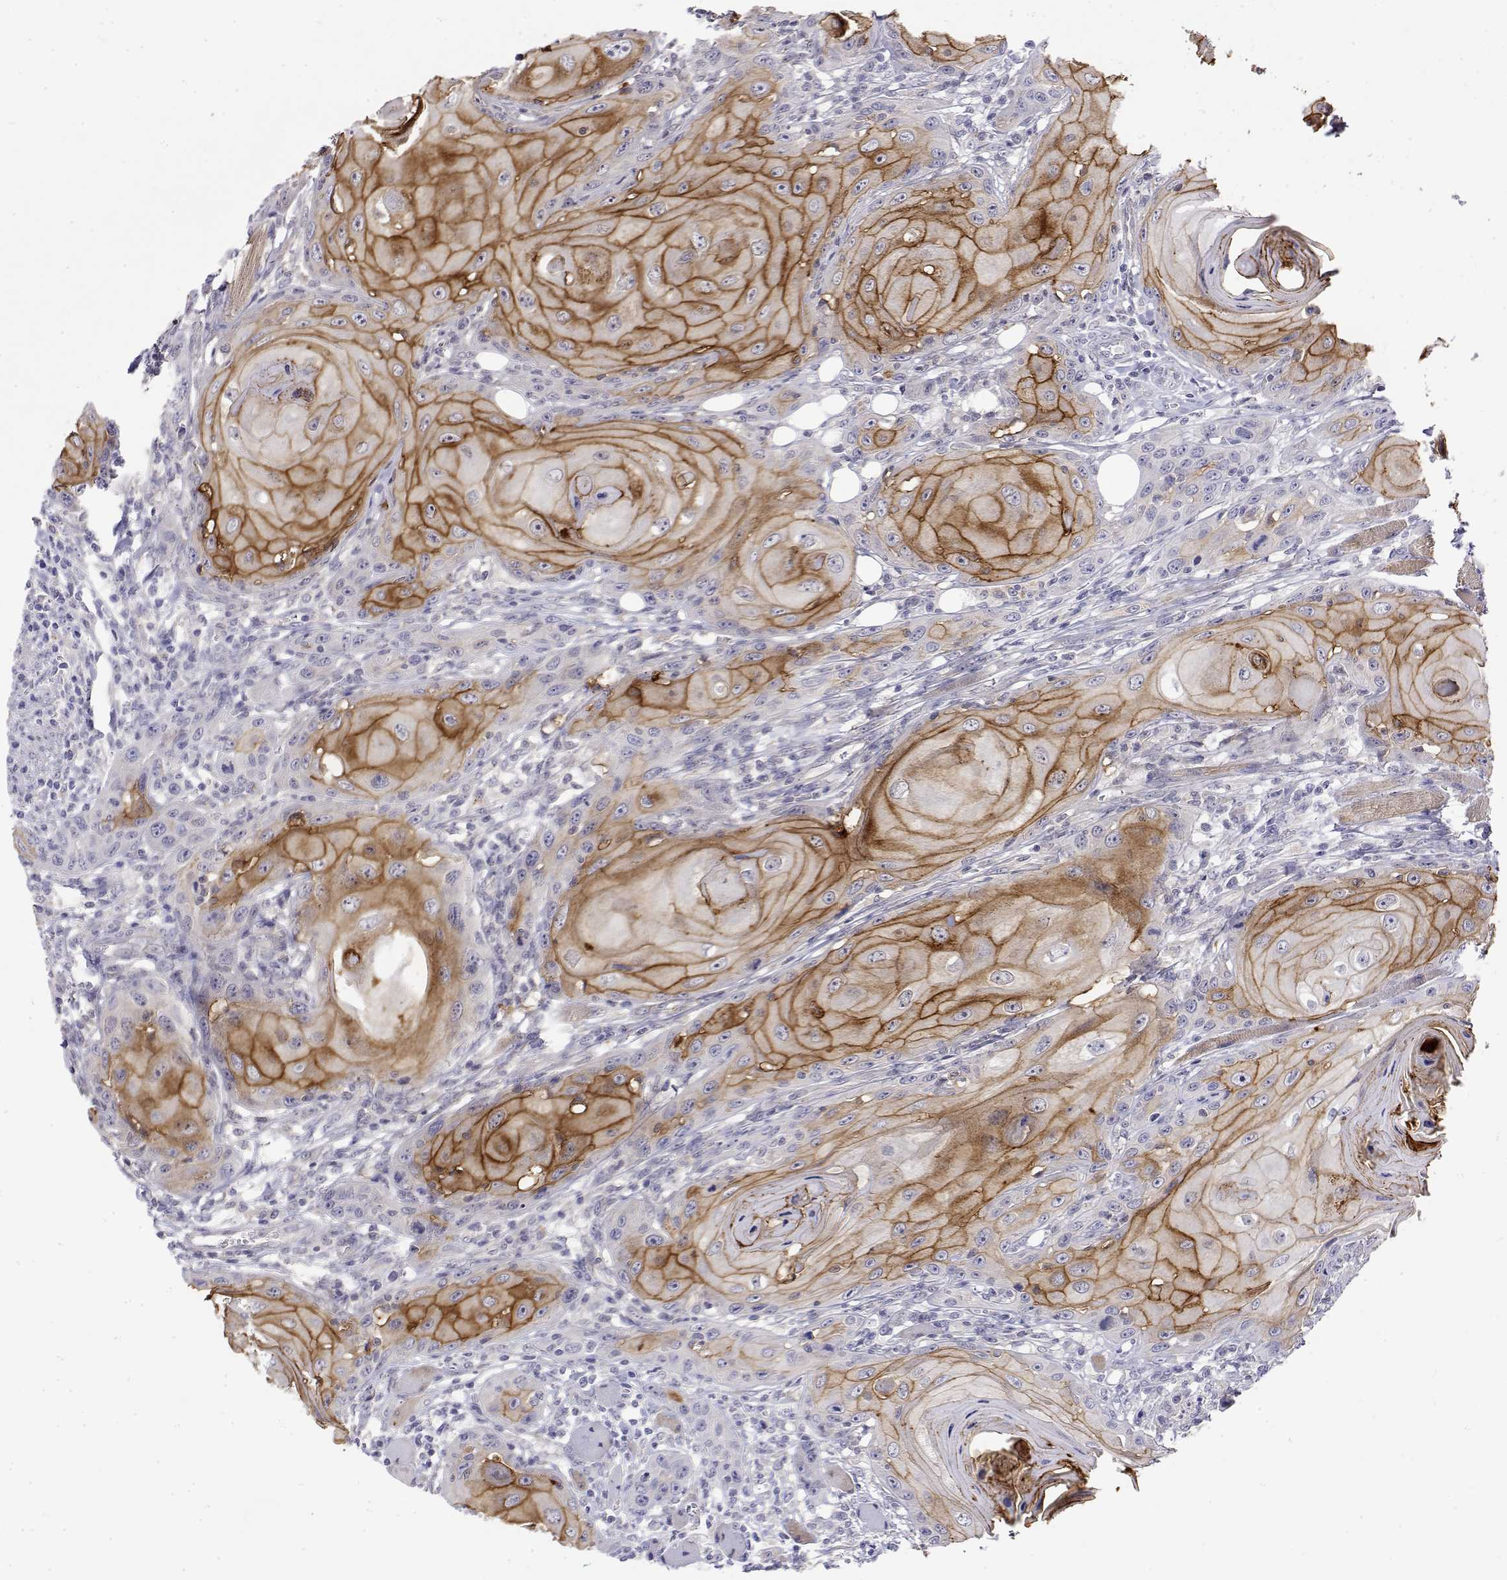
{"staining": {"intensity": "moderate", "quantity": ">75%", "location": "cytoplasmic/membranous"}, "tissue": "head and neck cancer", "cell_type": "Tumor cells", "image_type": "cancer", "snomed": [{"axis": "morphology", "description": "Squamous cell carcinoma, NOS"}, {"axis": "topography", "description": "Head-Neck"}], "caption": "IHC photomicrograph of neoplastic tissue: human head and neck squamous cell carcinoma stained using IHC demonstrates medium levels of moderate protein expression localized specifically in the cytoplasmic/membranous of tumor cells, appearing as a cytoplasmic/membranous brown color.", "gene": "LY6D", "patient": {"sex": "female", "age": 80}}